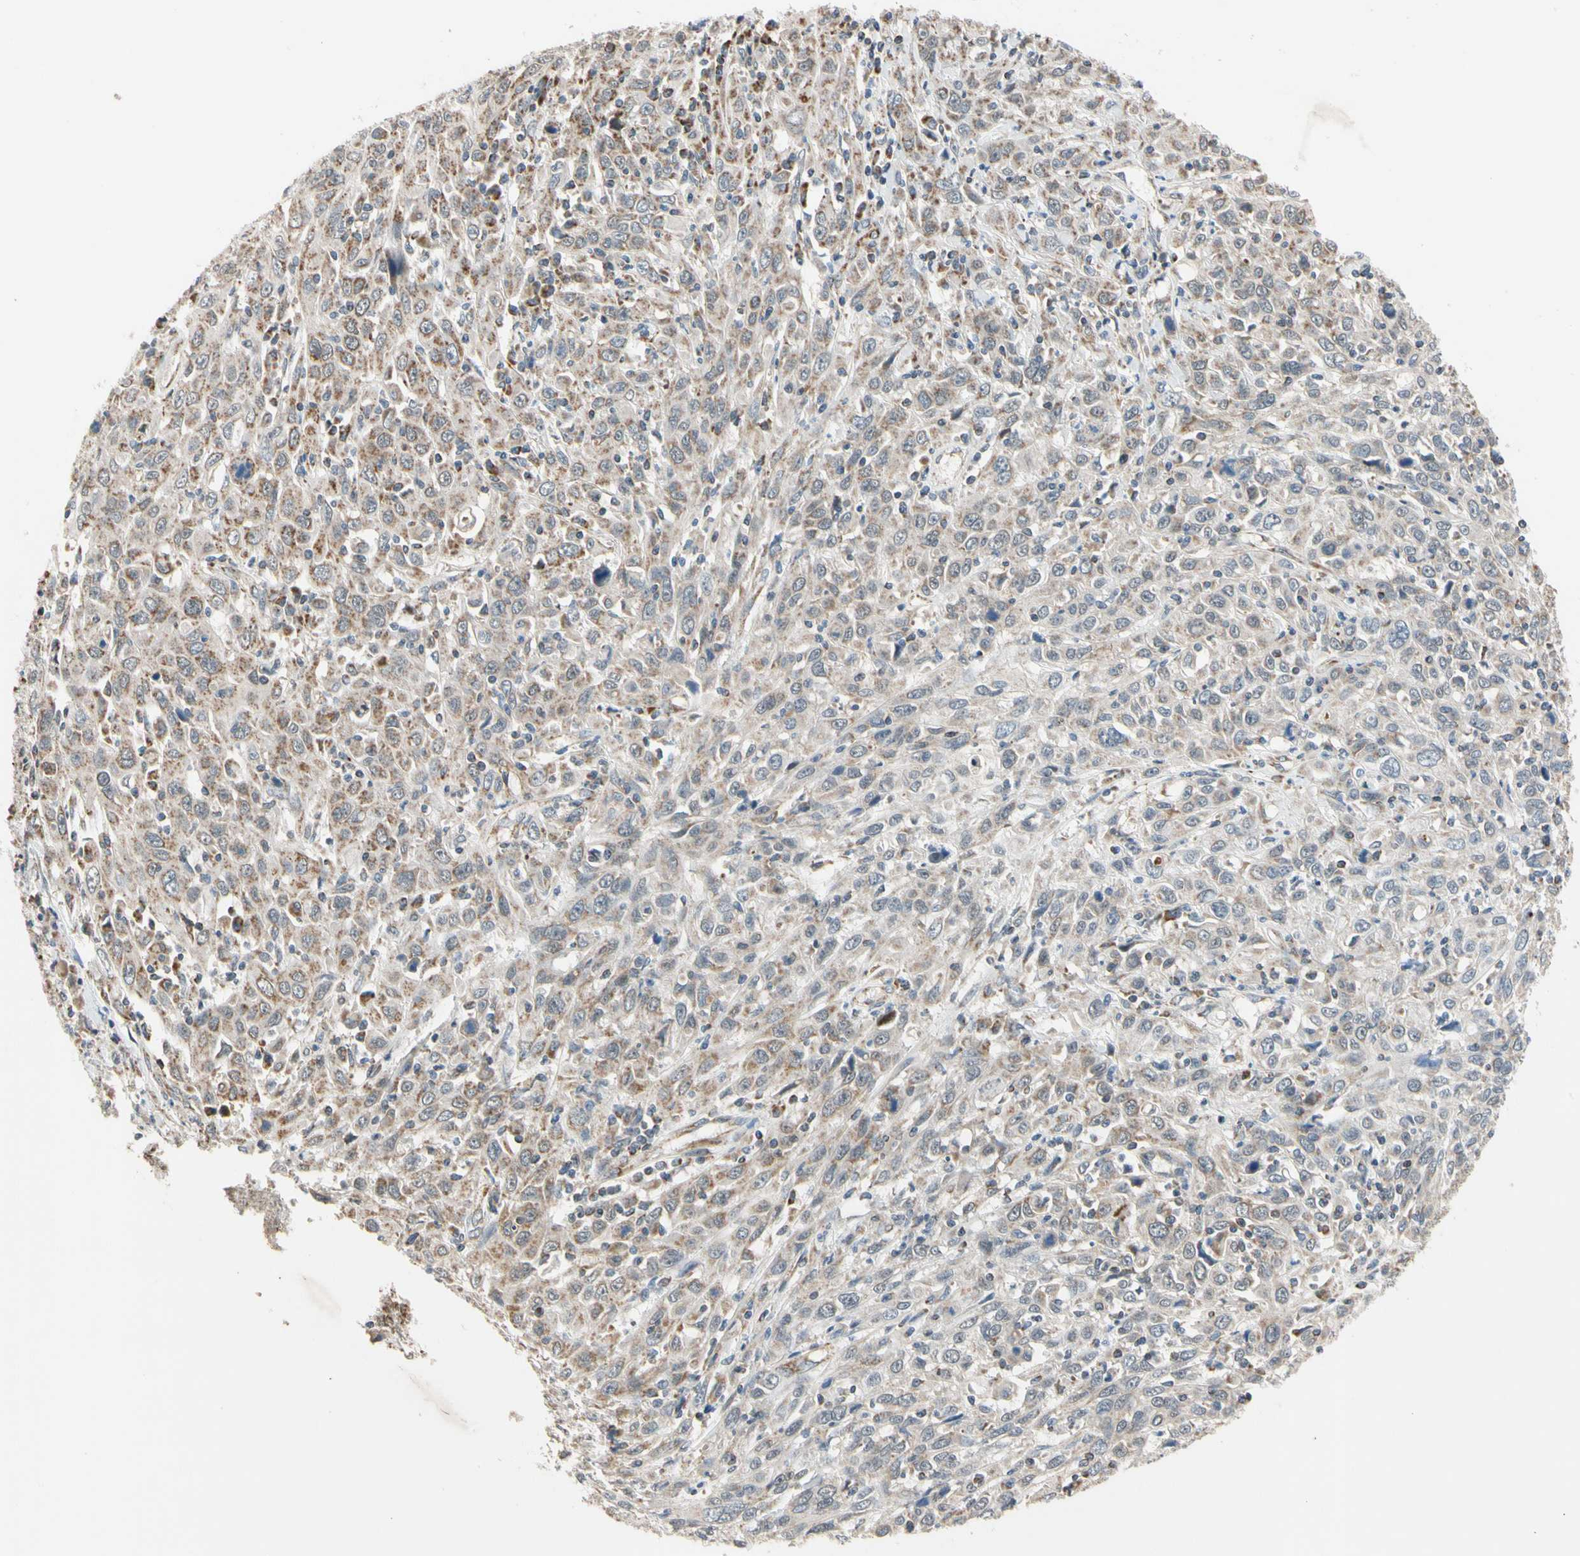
{"staining": {"intensity": "weak", "quantity": ">75%", "location": "cytoplasmic/membranous"}, "tissue": "cervical cancer", "cell_type": "Tumor cells", "image_type": "cancer", "snomed": [{"axis": "morphology", "description": "Squamous cell carcinoma, NOS"}, {"axis": "topography", "description": "Cervix"}], "caption": "The histopathology image shows a brown stain indicating the presence of a protein in the cytoplasmic/membranous of tumor cells in cervical squamous cell carcinoma.", "gene": "KHDC4", "patient": {"sex": "female", "age": 46}}